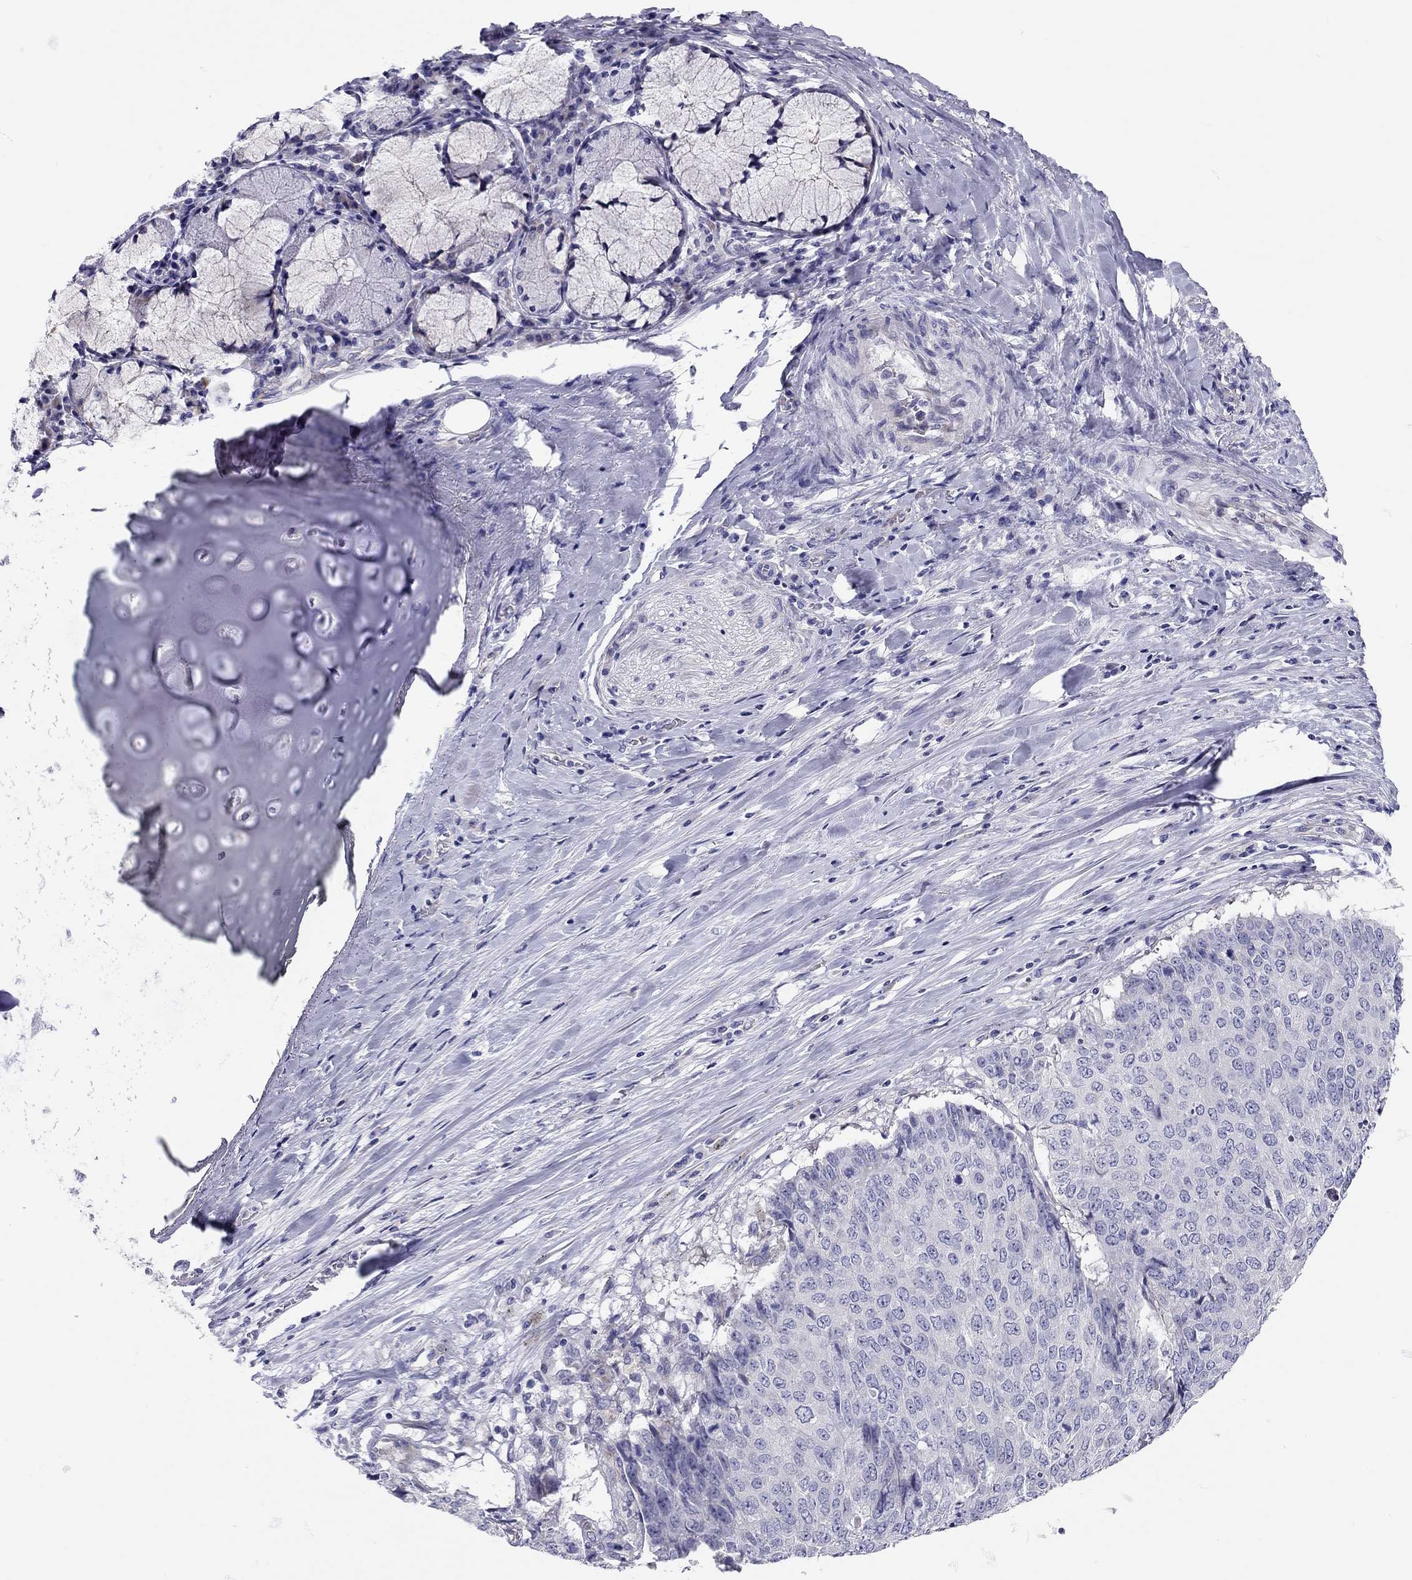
{"staining": {"intensity": "negative", "quantity": "none", "location": "none"}, "tissue": "lung cancer", "cell_type": "Tumor cells", "image_type": "cancer", "snomed": [{"axis": "morphology", "description": "Normal tissue, NOS"}, {"axis": "morphology", "description": "Squamous cell carcinoma, NOS"}, {"axis": "topography", "description": "Bronchus"}, {"axis": "topography", "description": "Lung"}], "caption": "Tumor cells are negative for protein expression in human lung cancer.", "gene": "SCARB1", "patient": {"sex": "male", "age": 64}}